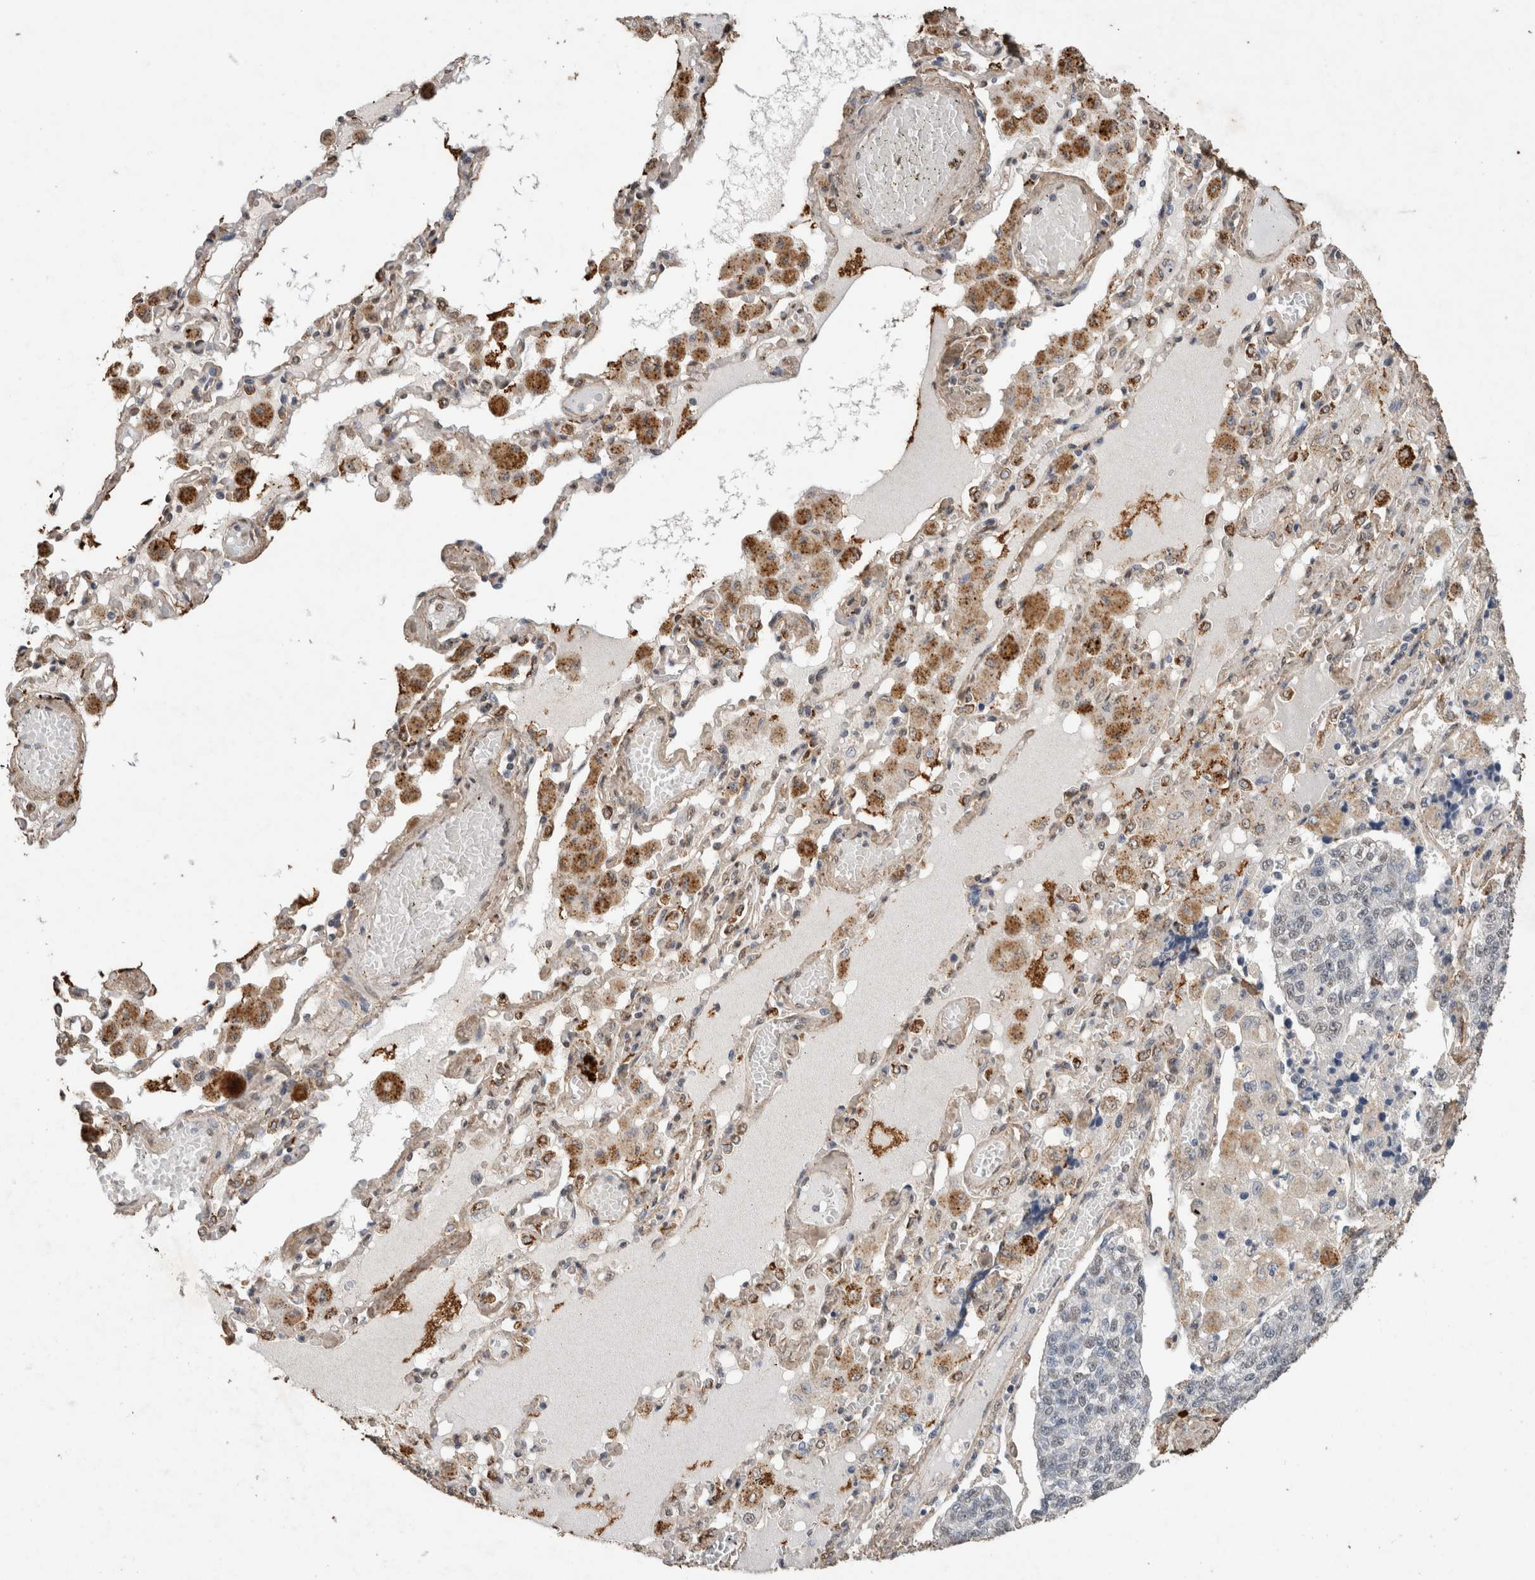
{"staining": {"intensity": "negative", "quantity": "none", "location": "none"}, "tissue": "lung cancer", "cell_type": "Tumor cells", "image_type": "cancer", "snomed": [{"axis": "morphology", "description": "Adenocarcinoma, NOS"}, {"axis": "topography", "description": "Lung"}], "caption": "A high-resolution micrograph shows immunohistochemistry staining of lung cancer (adenocarcinoma), which demonstrates no significant expression in tumor cells.", "gene": "C1QTNF5", "patient": {"sex": "male", "age": 49}}